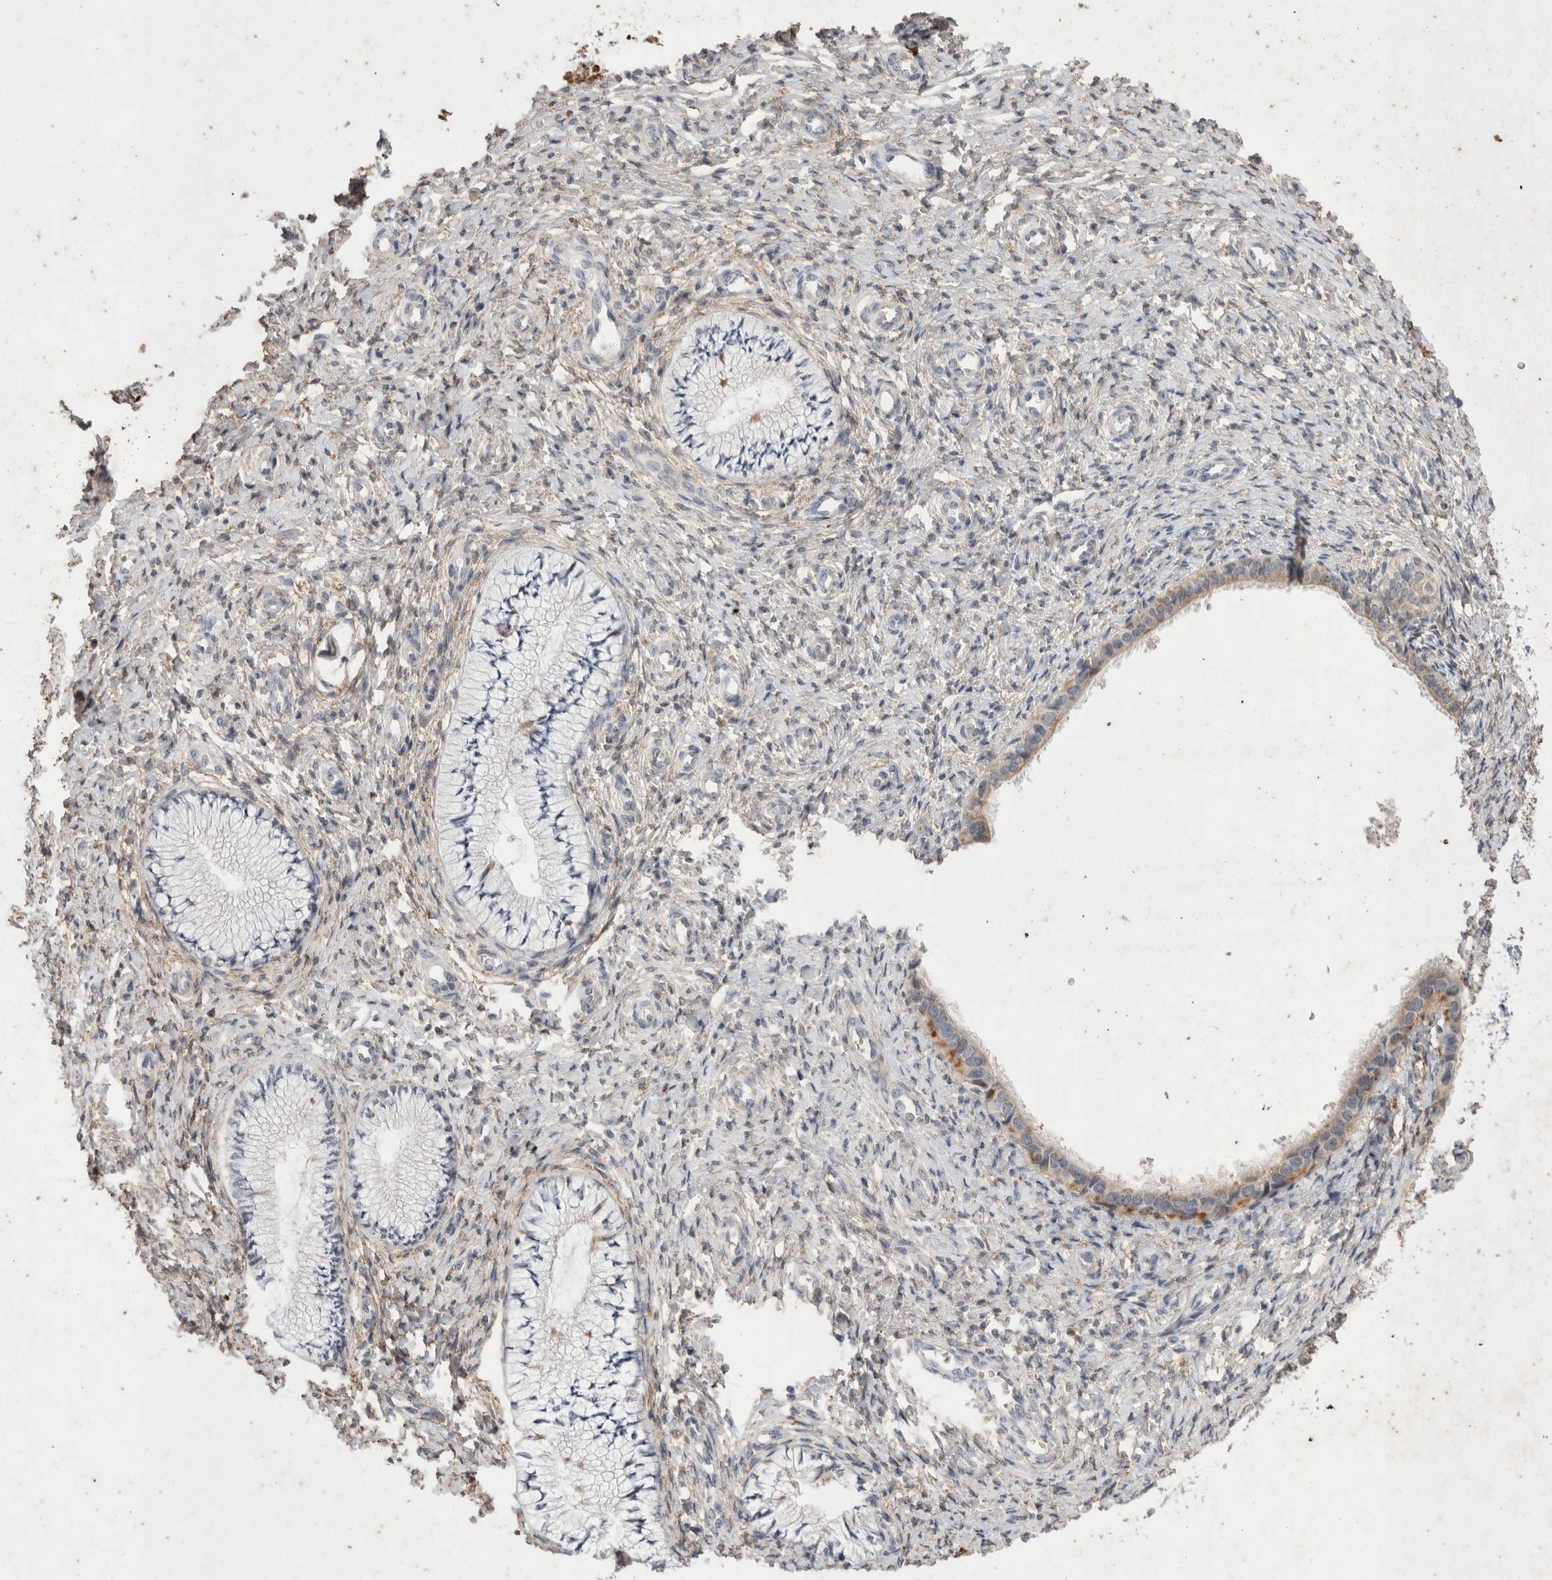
{"staining": {"intensity": "moderate", "quantity": "<25%", "location": "cytoplasmic/membranous"}, "tissue": "cervix", "cell_type": "Glandular cells", "image_type": "normal", "snomed": [{"axis": "morphology", "description": "Normal tissue, NOS"}, {"axis": "topography", "description": "Cervix"}], "caption": "The histopathology image exhibits a brown stain indicating the presence of a protein in the cytoplasmic/membranous of glandular cells in cervix. Using DAB (3,3'-diaminobenzidine) (brown) and hematoxylin (blue) stains, captured at high magnification using brightfield microscopy.", "gene": "STK11", "patient": {"sex": "female", "age": 36}}